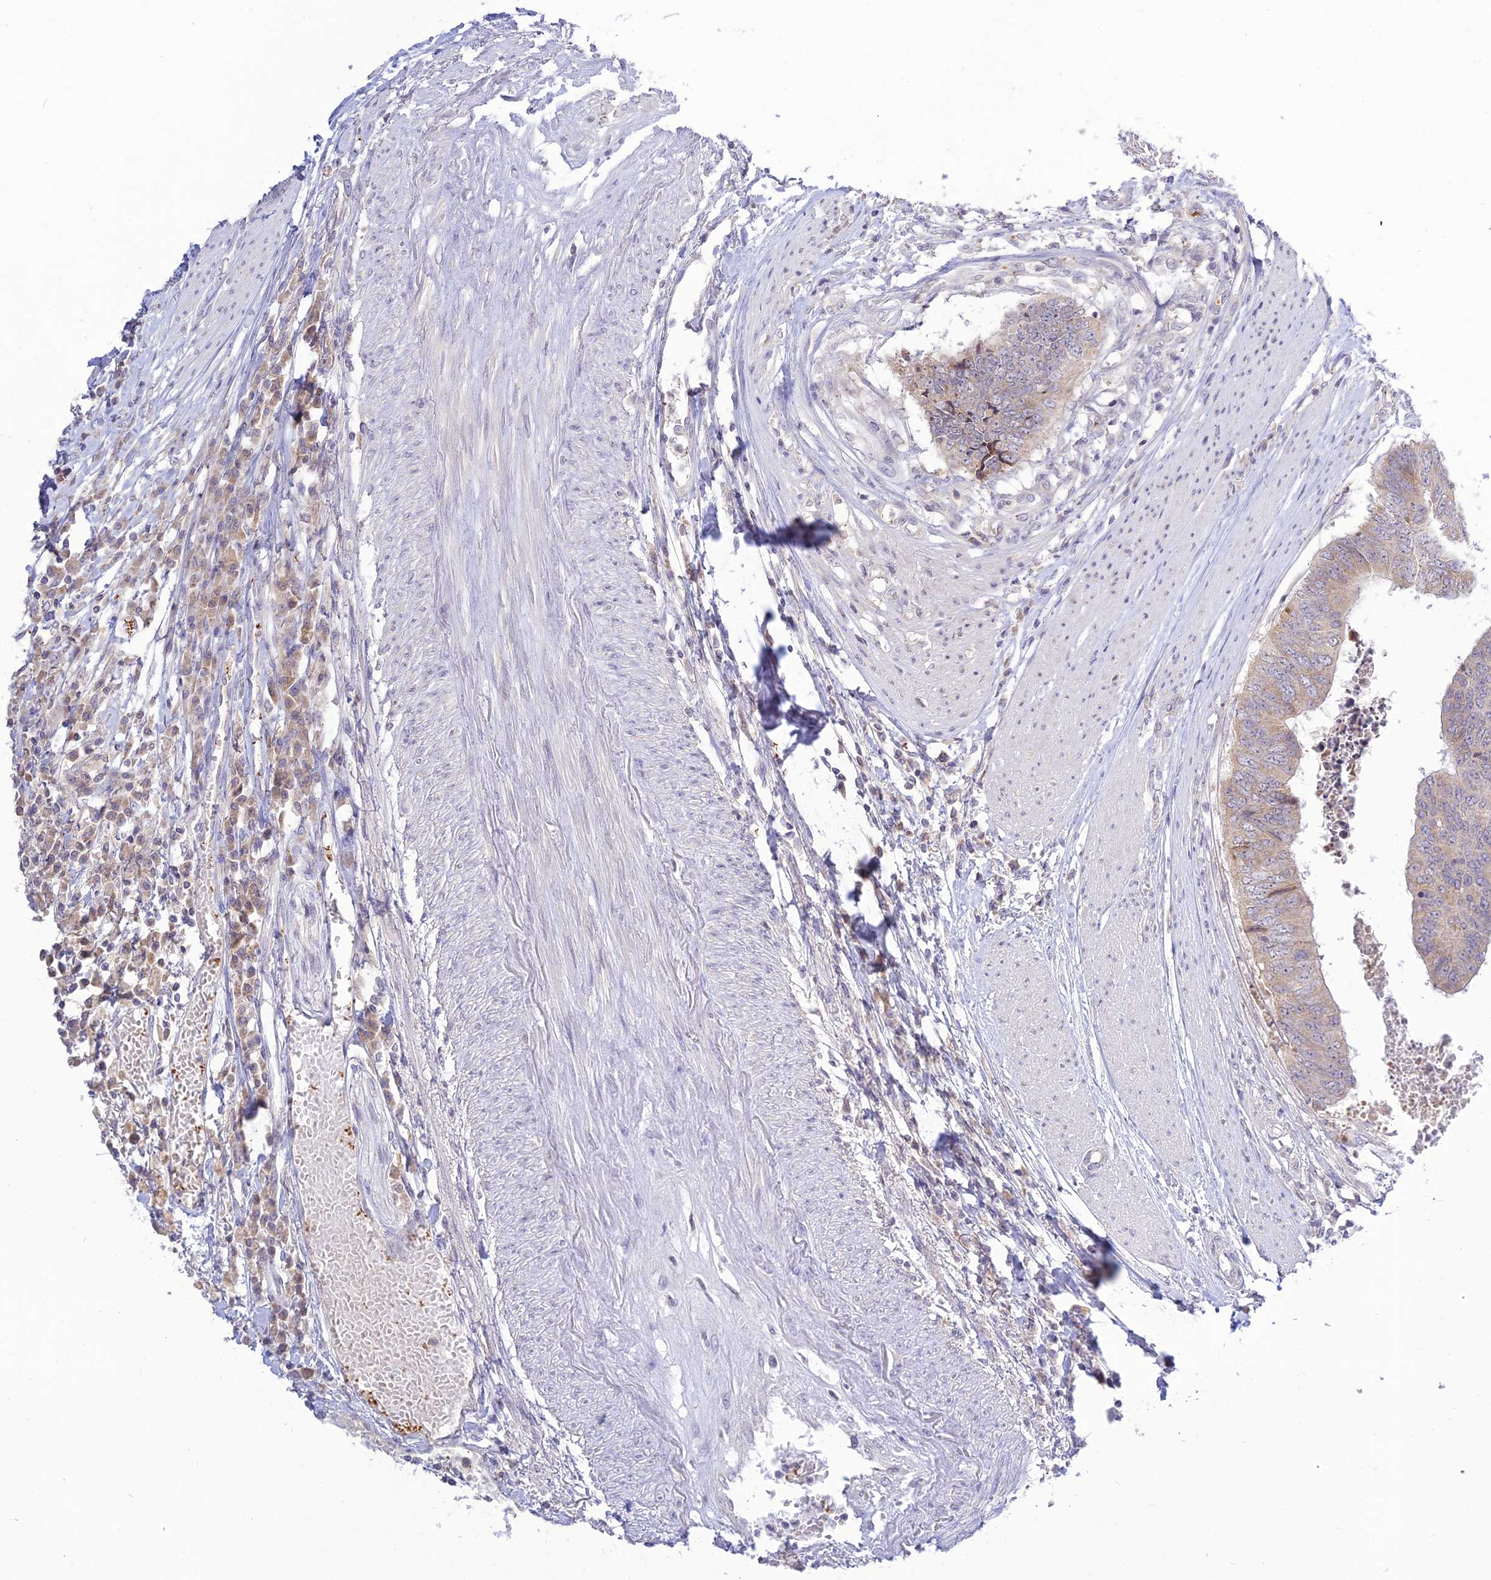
{"staining": {"intensity": "negative", "quantity": "none", "location": "none"}, "tissue": "colorectal cancer", "cell_type": "Tumor cells", "image_type": "cancer", "snomed": [{"axis": "morphology", "description": "Adenocarcinoma, NOS"}, {"axis": "topography", "description": "Rectum"}], "caption": "Colorectal cancer (adenocarcinoma) stained for a protein using IHC shows no expression tumor cells.", "gene": "TMEM40", "patient": {"sex": "male", "age": 84}}